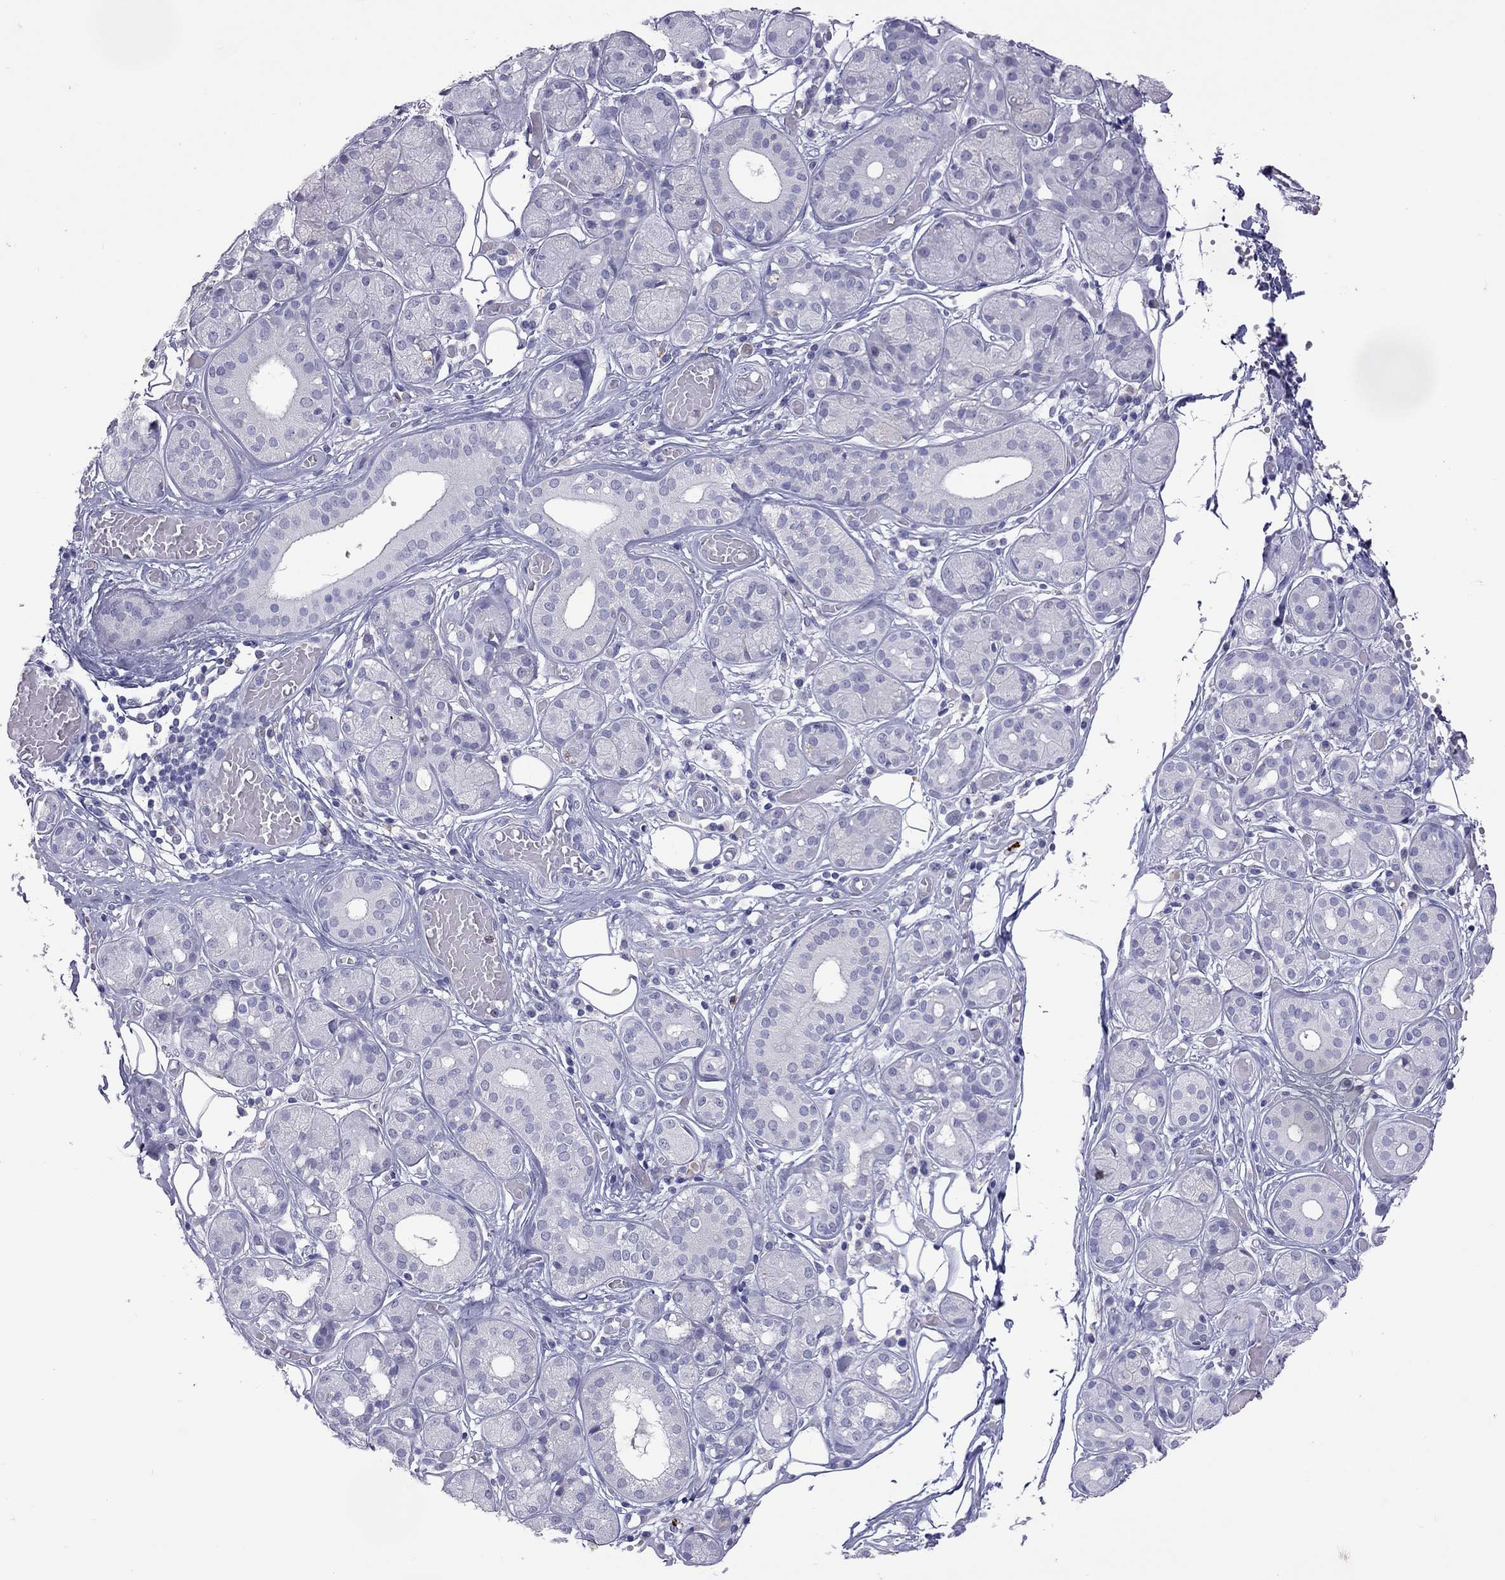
{"staining": {"intensity": "negative", "quantity": "none", "location": "none"}, "tissue": "salivary gland", "cell_type": "Glandular cells", "image_type": "normal", "snomed": [{"axis": "morphology", "description": "Normal tissue, NOS"}, {"axis": "topography", "description": "Salivary gland"}, {"axis": "topography", "description": "Peripheral nerve tissue"}], "caption": "The photomicrograph displays no staining of glandular cells in unremarkable salivary gland.", "gene": "SLAMF1", "patient": {"sex": "male", "age": 71}}